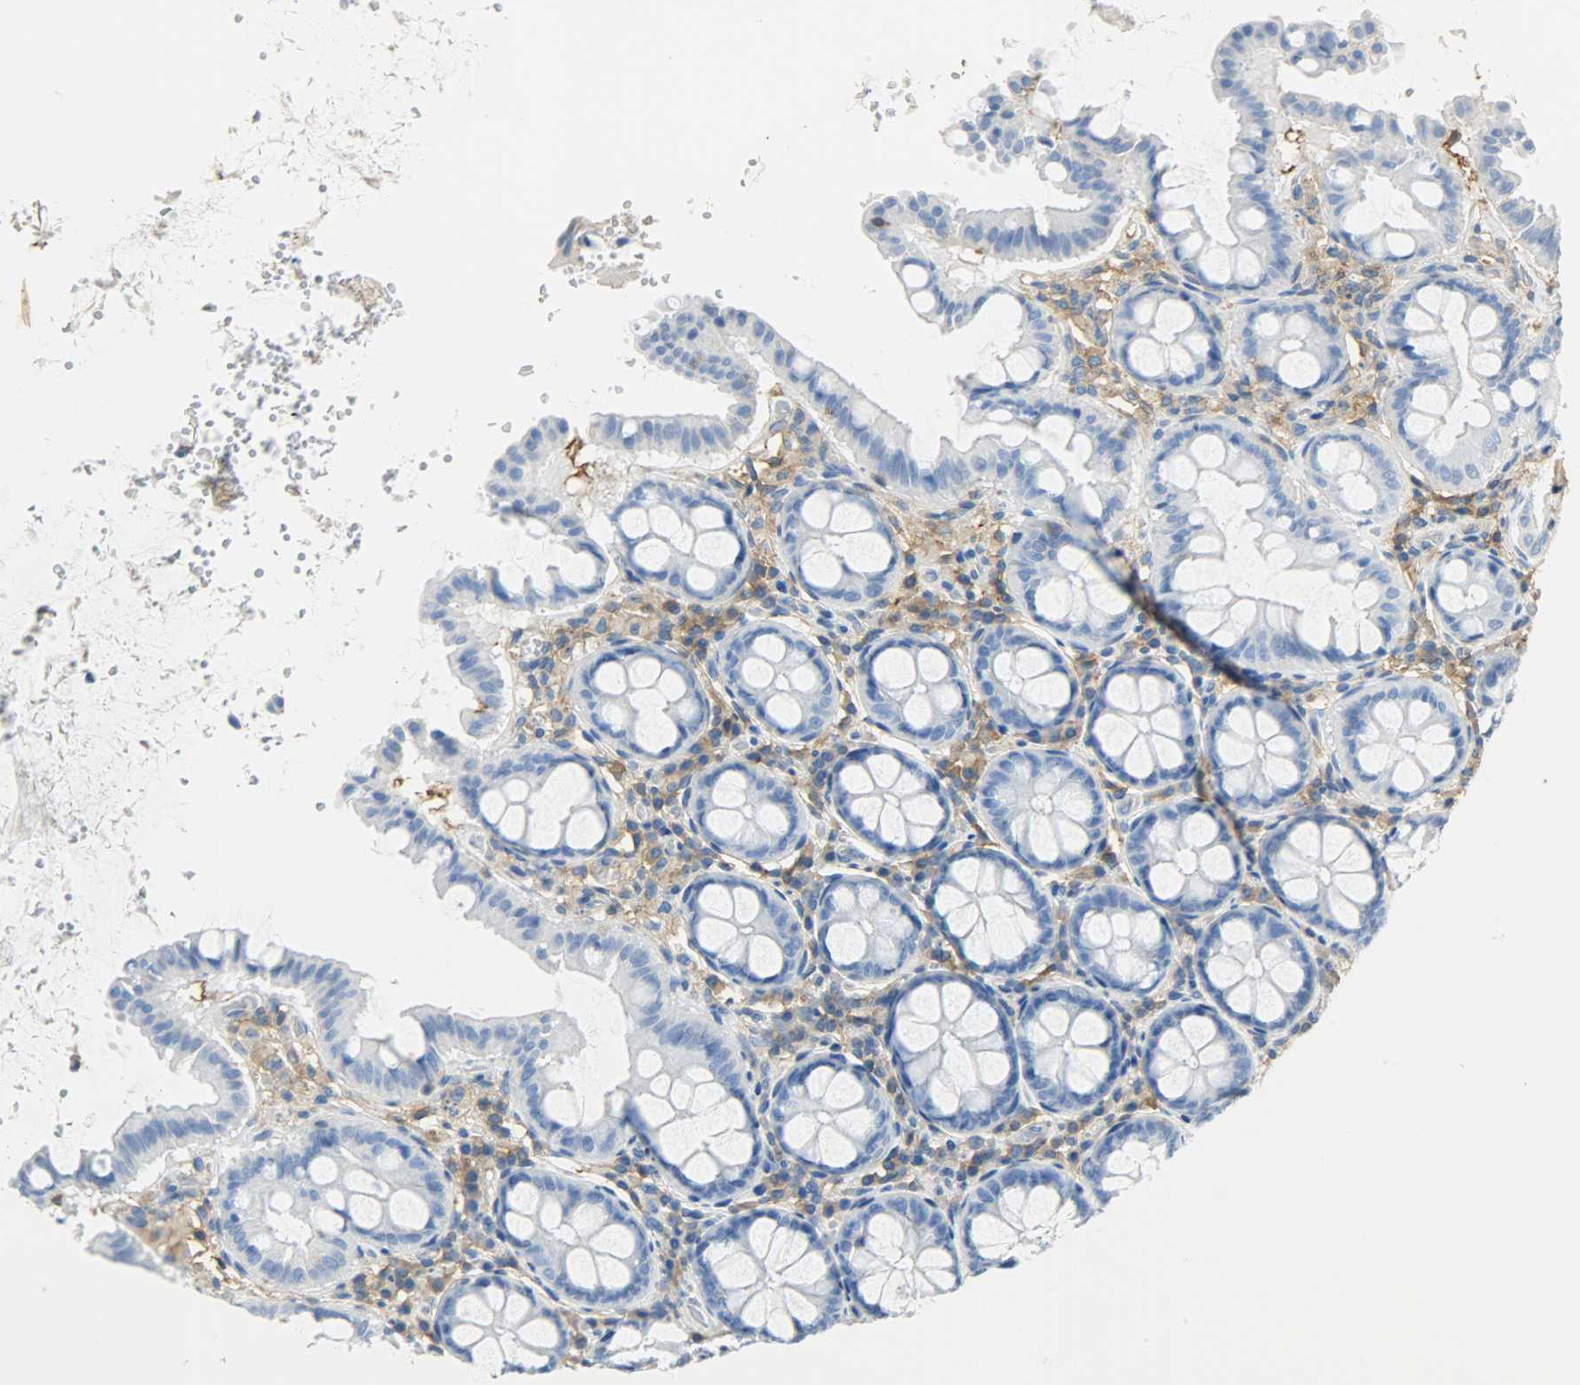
{"staining": {"intensity": "negative", "quantity": "none", "location": "none"}, "tissue": "colon", "cell_type": "Glandular cells", "image_type": "normal", "snomed": [{"axis": "morphology", "description": "Normal tissue, NOS"}, {"axis": "topography", "description": "Colon"}], "caption": "A micrograph of colon stained for a protein exhibits no brown staining in glandular cells. (DAB (3,3'-diaminobenzidine) immunohistochemistry, high magnification).", "gene": "ANXA6", "patient": {"sex": "female", "age": 61}}